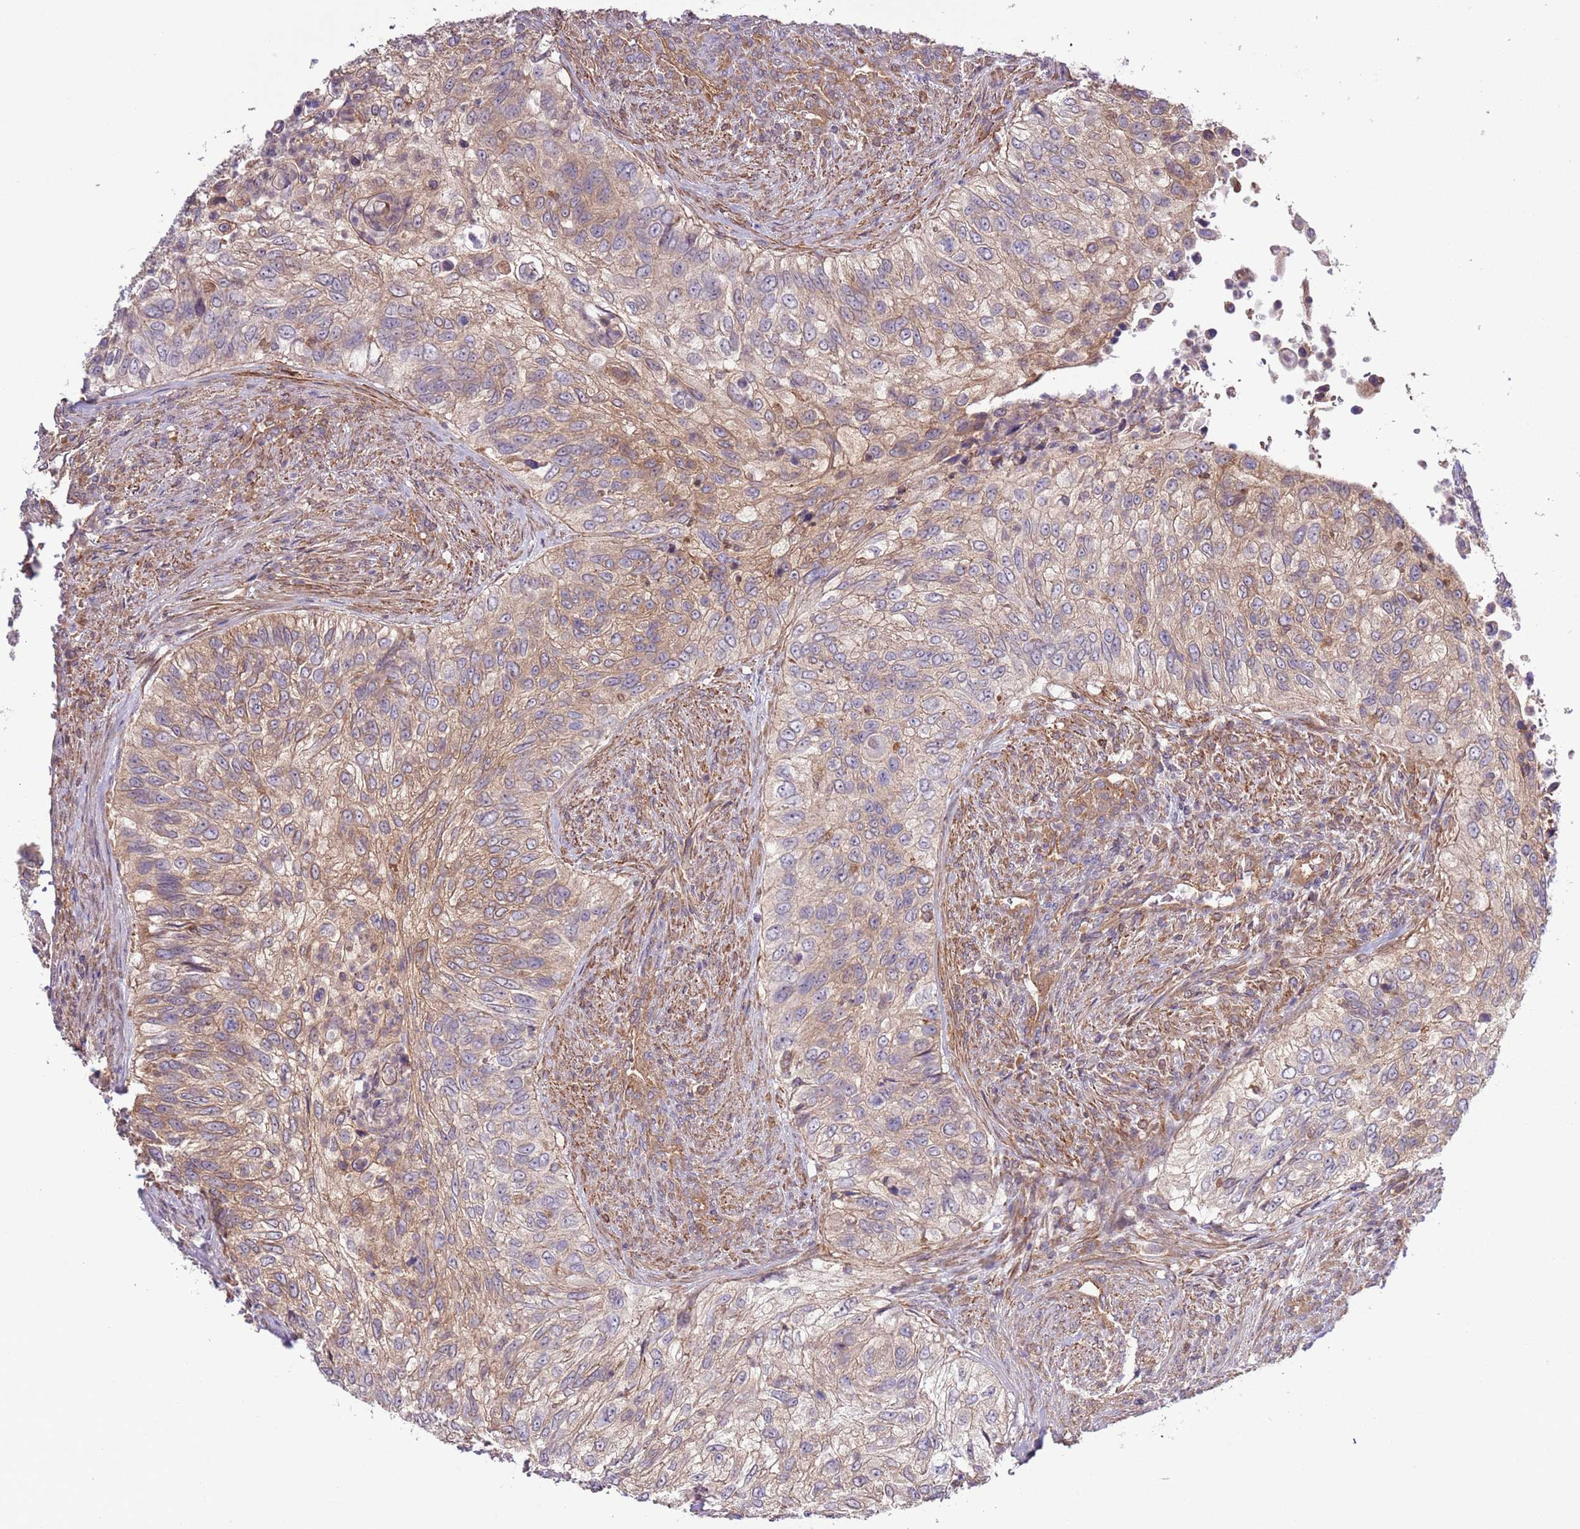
{"staining": {"intensity": "weak", "quantity": "25%-75%", "location": "cytoplasmic/membranous"}, "tissue": "urothelial cancer", "cell_type": "Tumor cells", "image_type": "cancer", "snomed": [{"axis": "morphology", "description": "Urothelial carcinoma, High grade"}, {"axis": "topography", "description": "Urinary bladder"}], "caption": "Immunohistochemistry (IHC) of high-grade urothelial carcinoma shows low levels of weak cytoplasmic/membranous staining in about 25%-75% of tumor cells.", "gene": "LPIN2", "patient": {"sex": "female", "age": 60}}